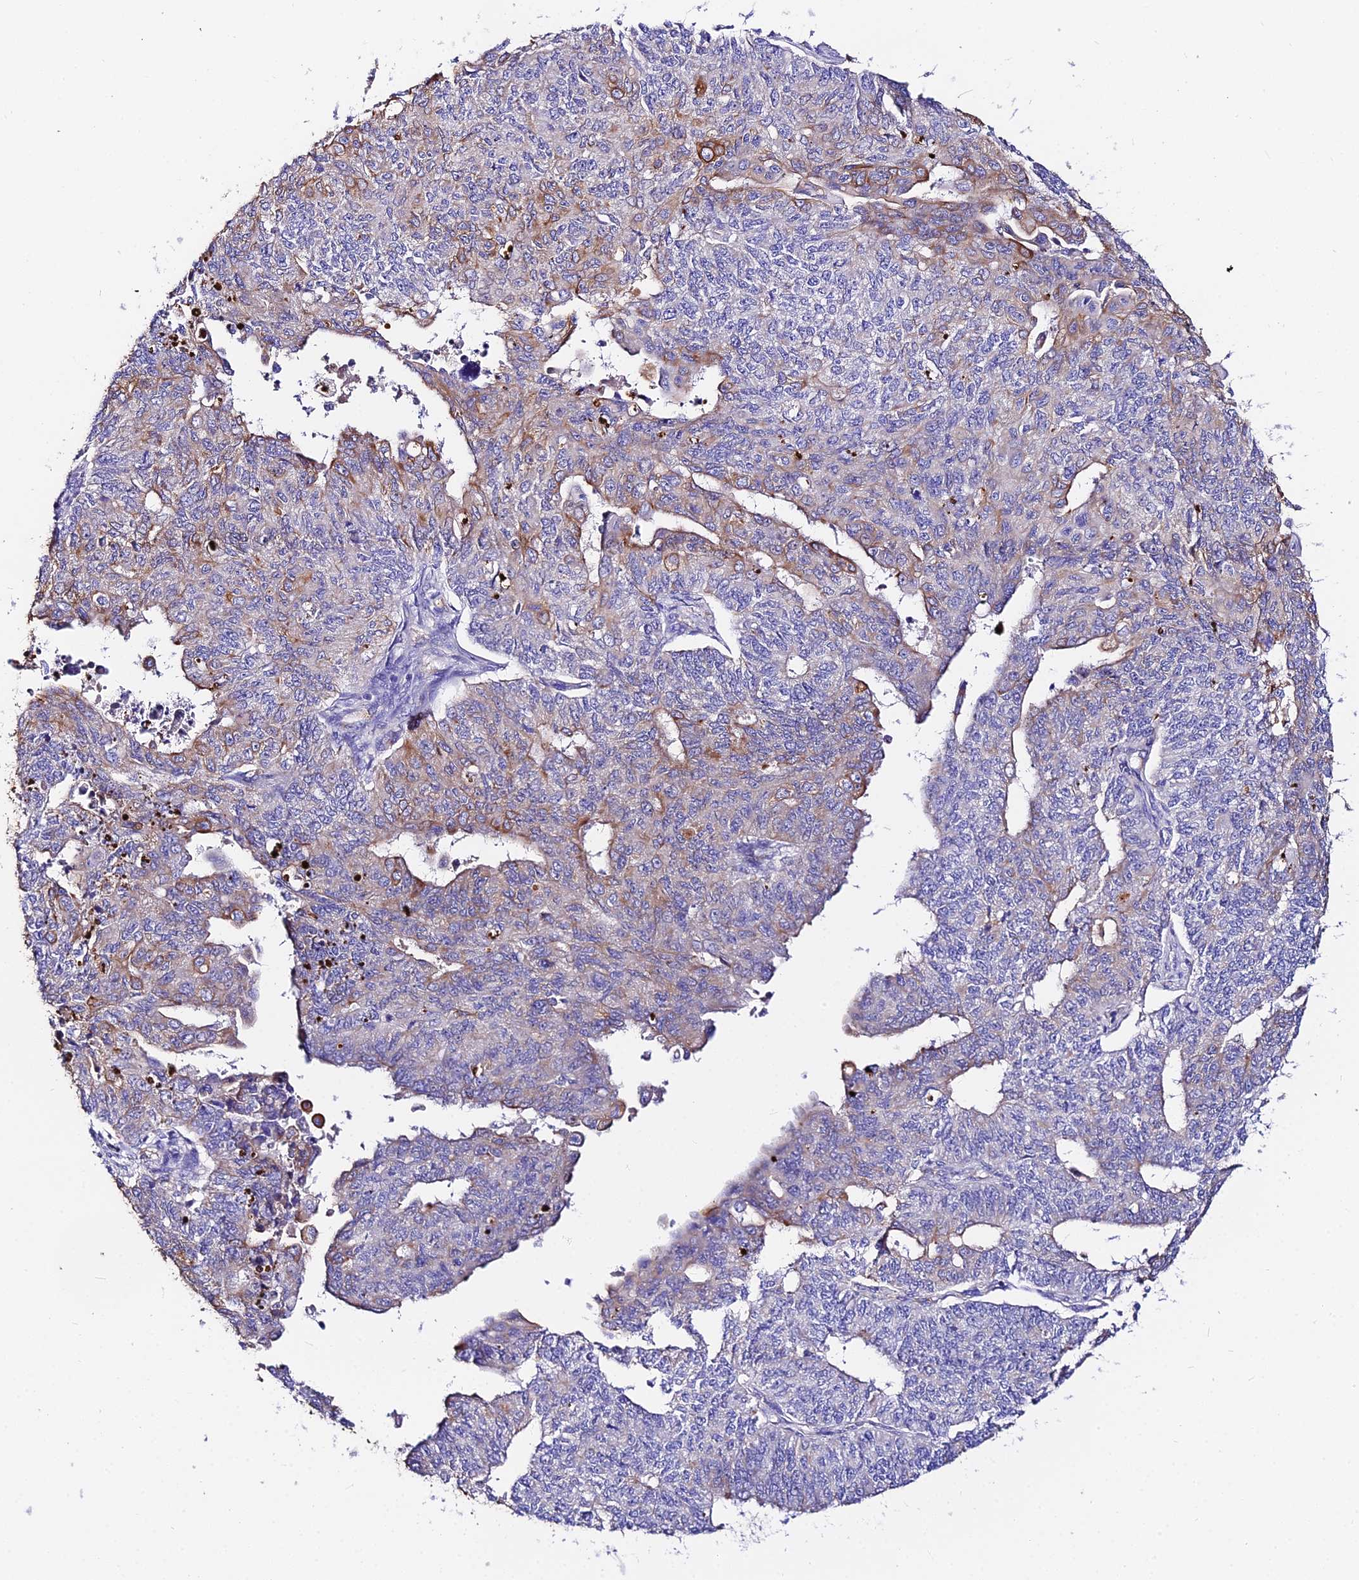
{"staining": {"intensity": "moderate", "quantity": "<25%", "location": "cytoplasmic/membranous"}, "tissue": "endometrial cancer", "cell_type": "Tumor cells", "image_type": "cancer", "snomed": [{"axis": "morphology", "description": "Adenocarcinoma, NOS"}, {"axis": "topography", "description": "Endometrium"}], "caption": "There is low levels of moderate cytoplasmic/membranous expression in tumor cells of adenocarcinoma (endometrial), as demonstrated by immunohistochemical staining (brown color).", "gene": "DAW1", "patient": {"sex": "female", "age": 32}}